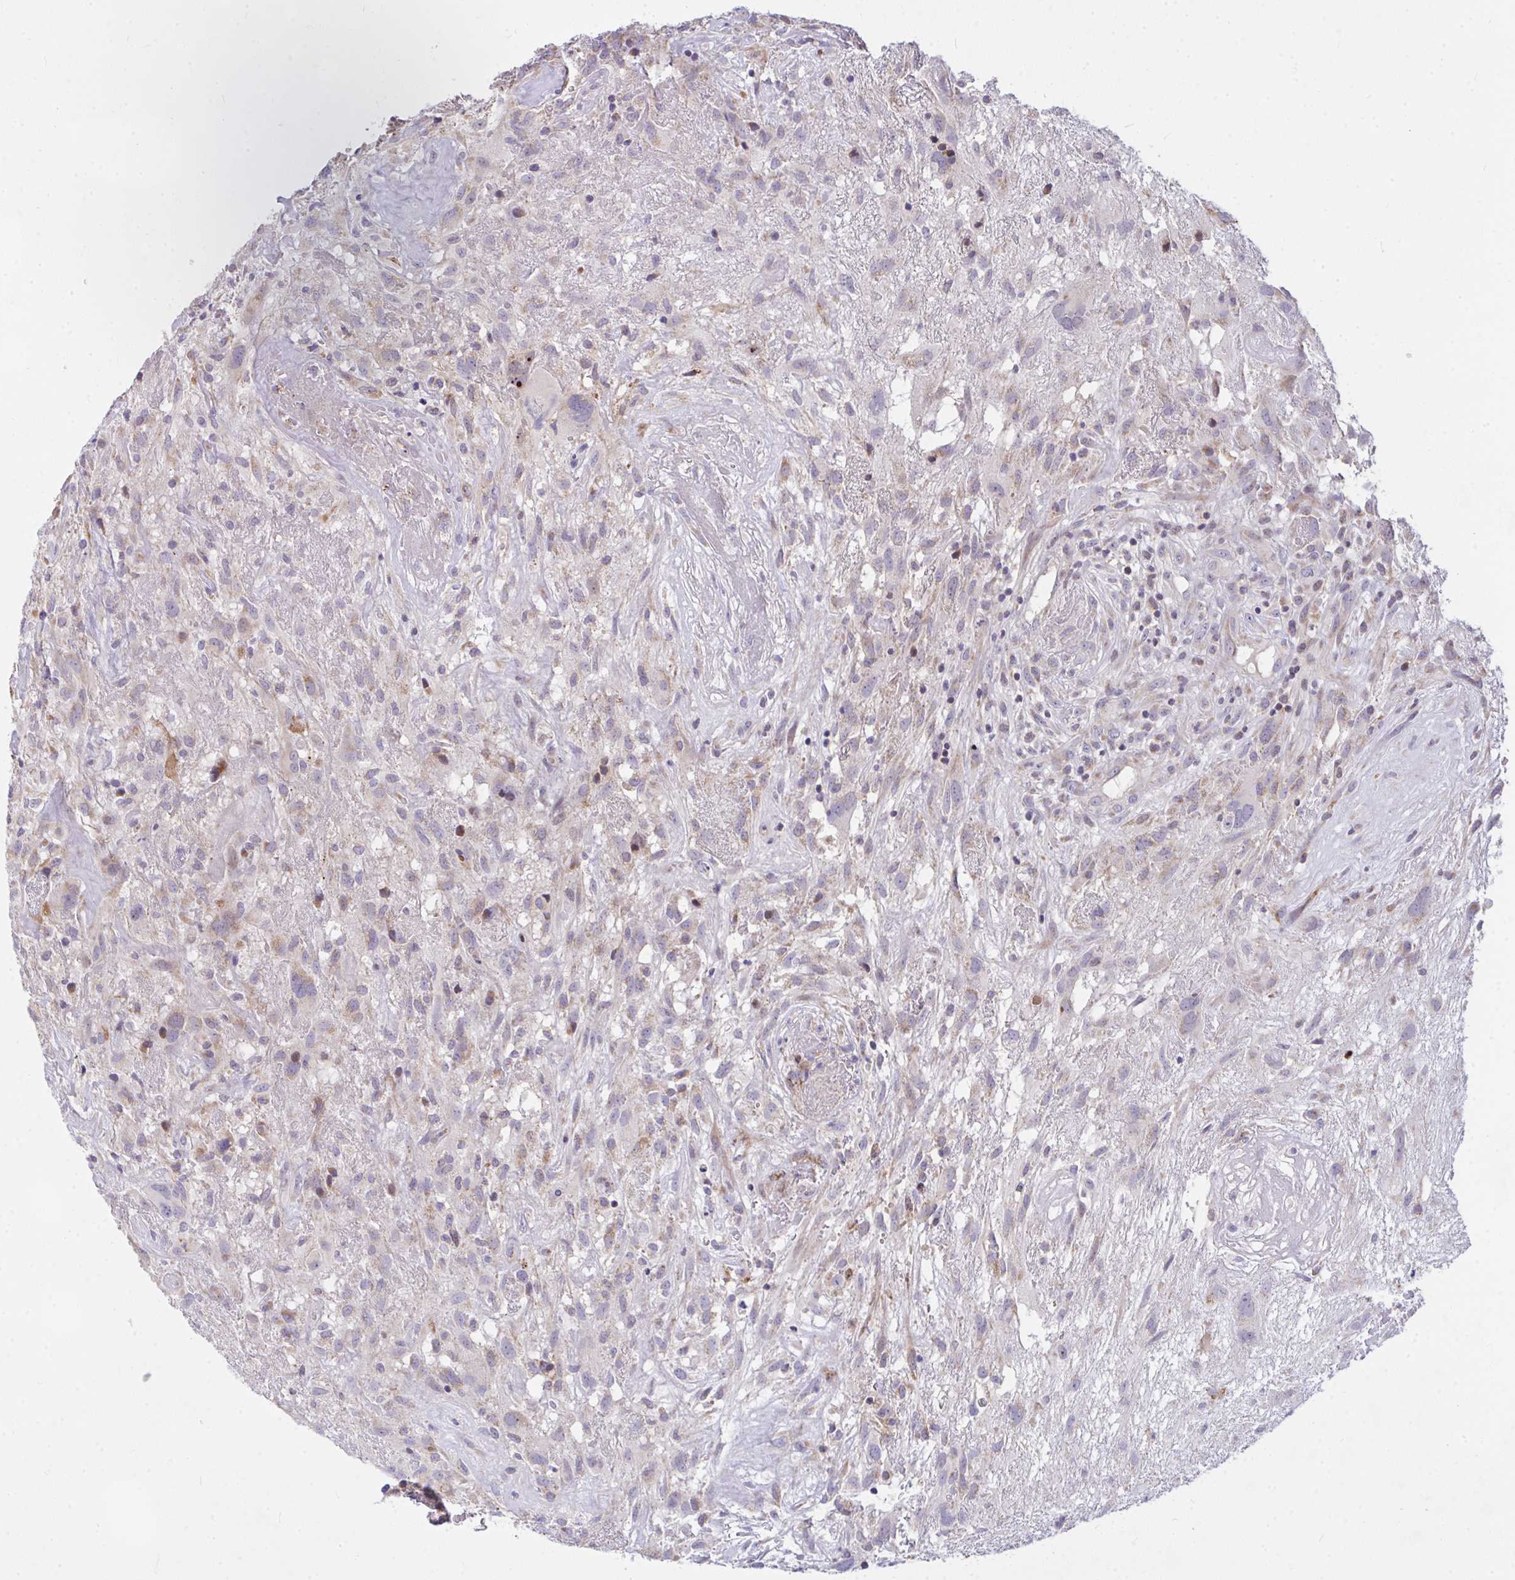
{"staining": {"intensity": "weak", "quantity": "25%-75%", "location": "cytoplasmic/membranous"}, "tissue": "glioma", "cell_type": "Tumor cells", "image_type": "cancer", "snomed": [{"axis": "morphology", "description": "Glioma, malignant, High grade"}, {"axis": "topography", "description": "Brain"}], "caption": "High-grade glioma (malignant) stained for a protein (brown) demonstrates weak cytoplasmic/membranous positive expression in about 25%-75% of tumor cells.", "gene": "CEP63", "patient": {"sex": "male", "age": 46}}